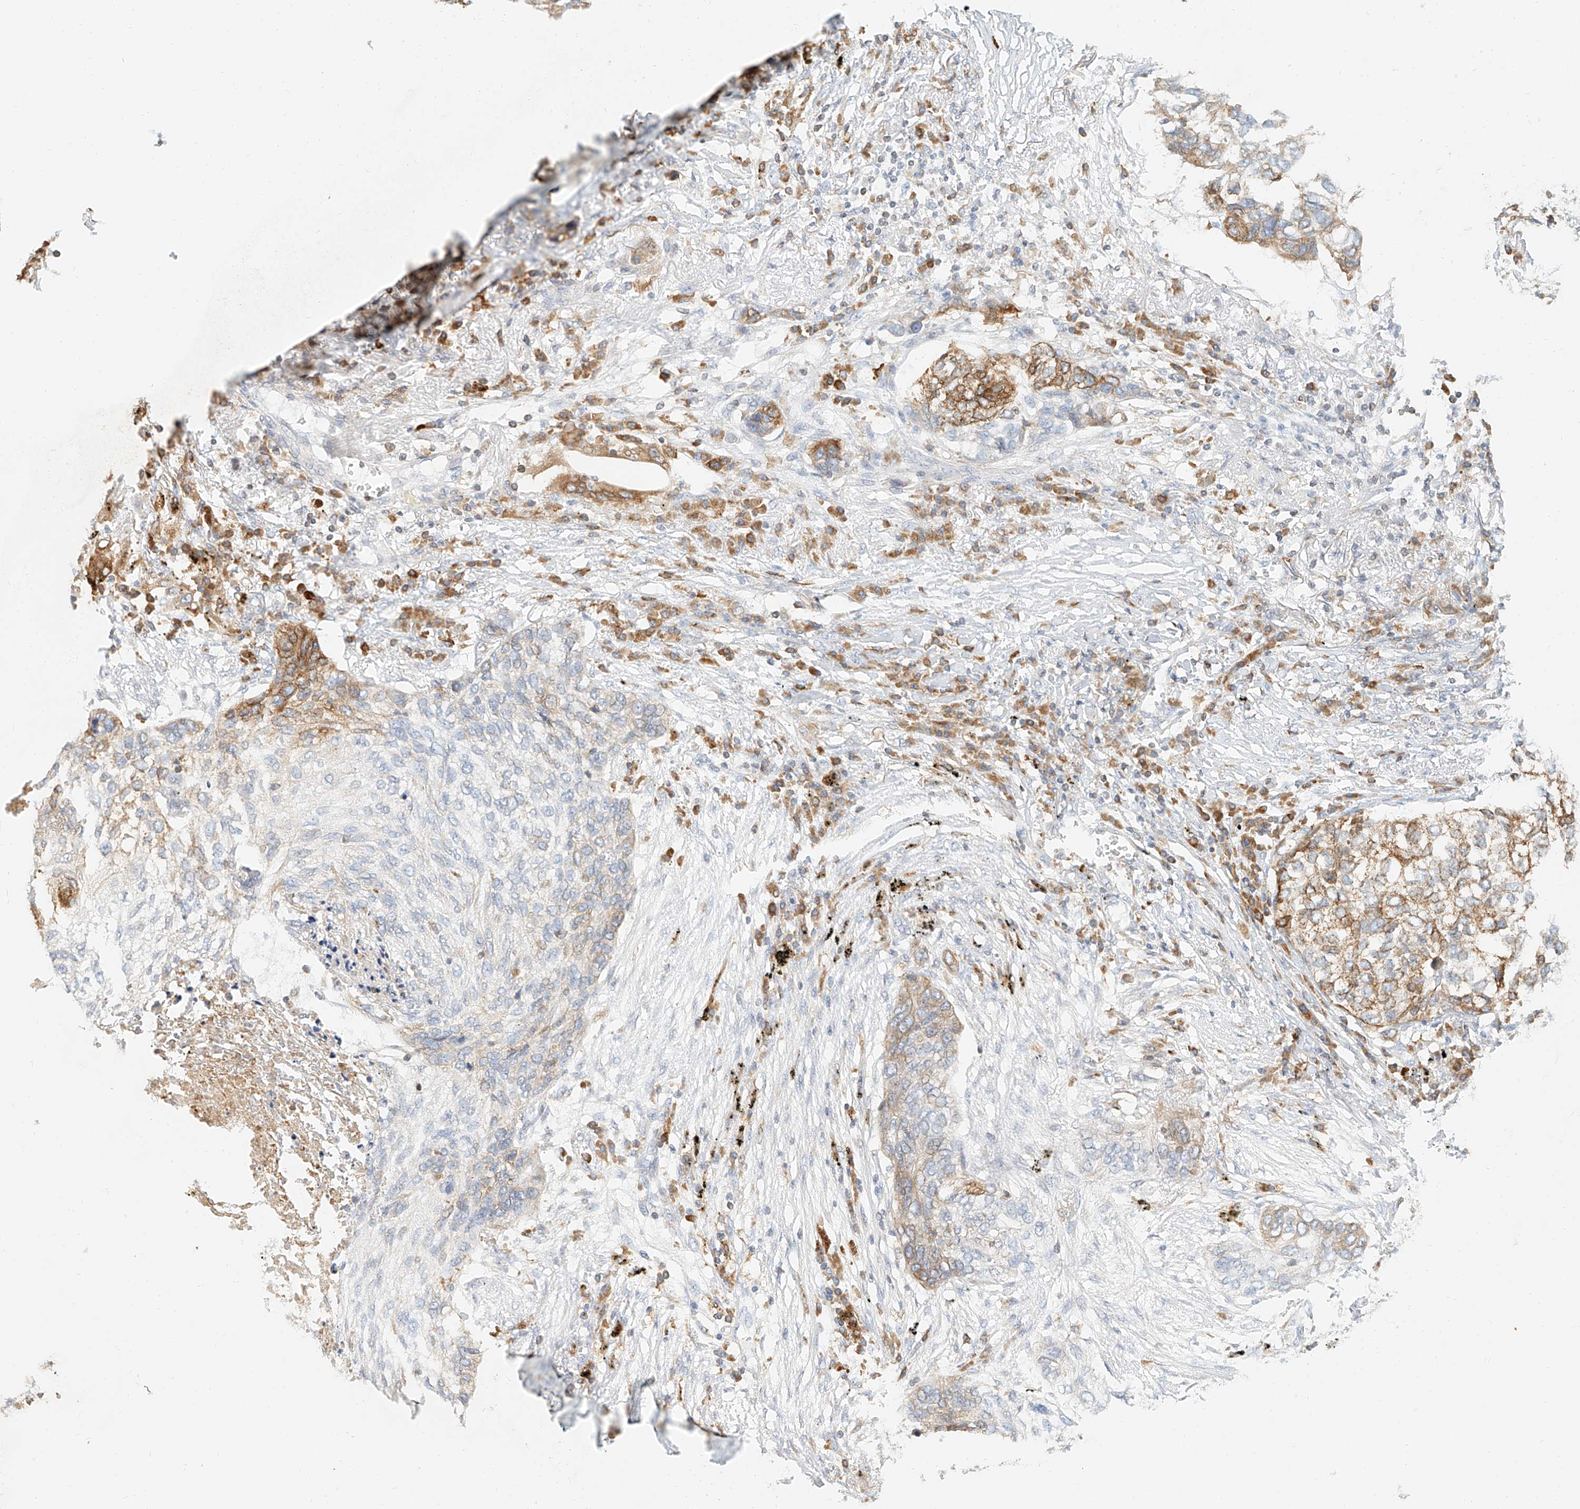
{"staining": {"intensity": "moderate", "quantity": "<25%", "location": "cytoplasmic/membranous"}, "tissue": "lung cancer", "cell_type": "Tumor cells", "image_type": "cancer", "snomed": [{"axis": "morphology", "description": "Squamous cell carcinoma, NOS"}, {"axis": "topography", "description": "Lung"}], "caption": "Lung cancer (squamous cell carcinoma) stained for a protein (brown) exhibits moderate cytoplasmic/membranous positive staining in about <25% of tumor cells.", "gene": "DHRS7", "patient": {"sex": "female", "age": 63}}